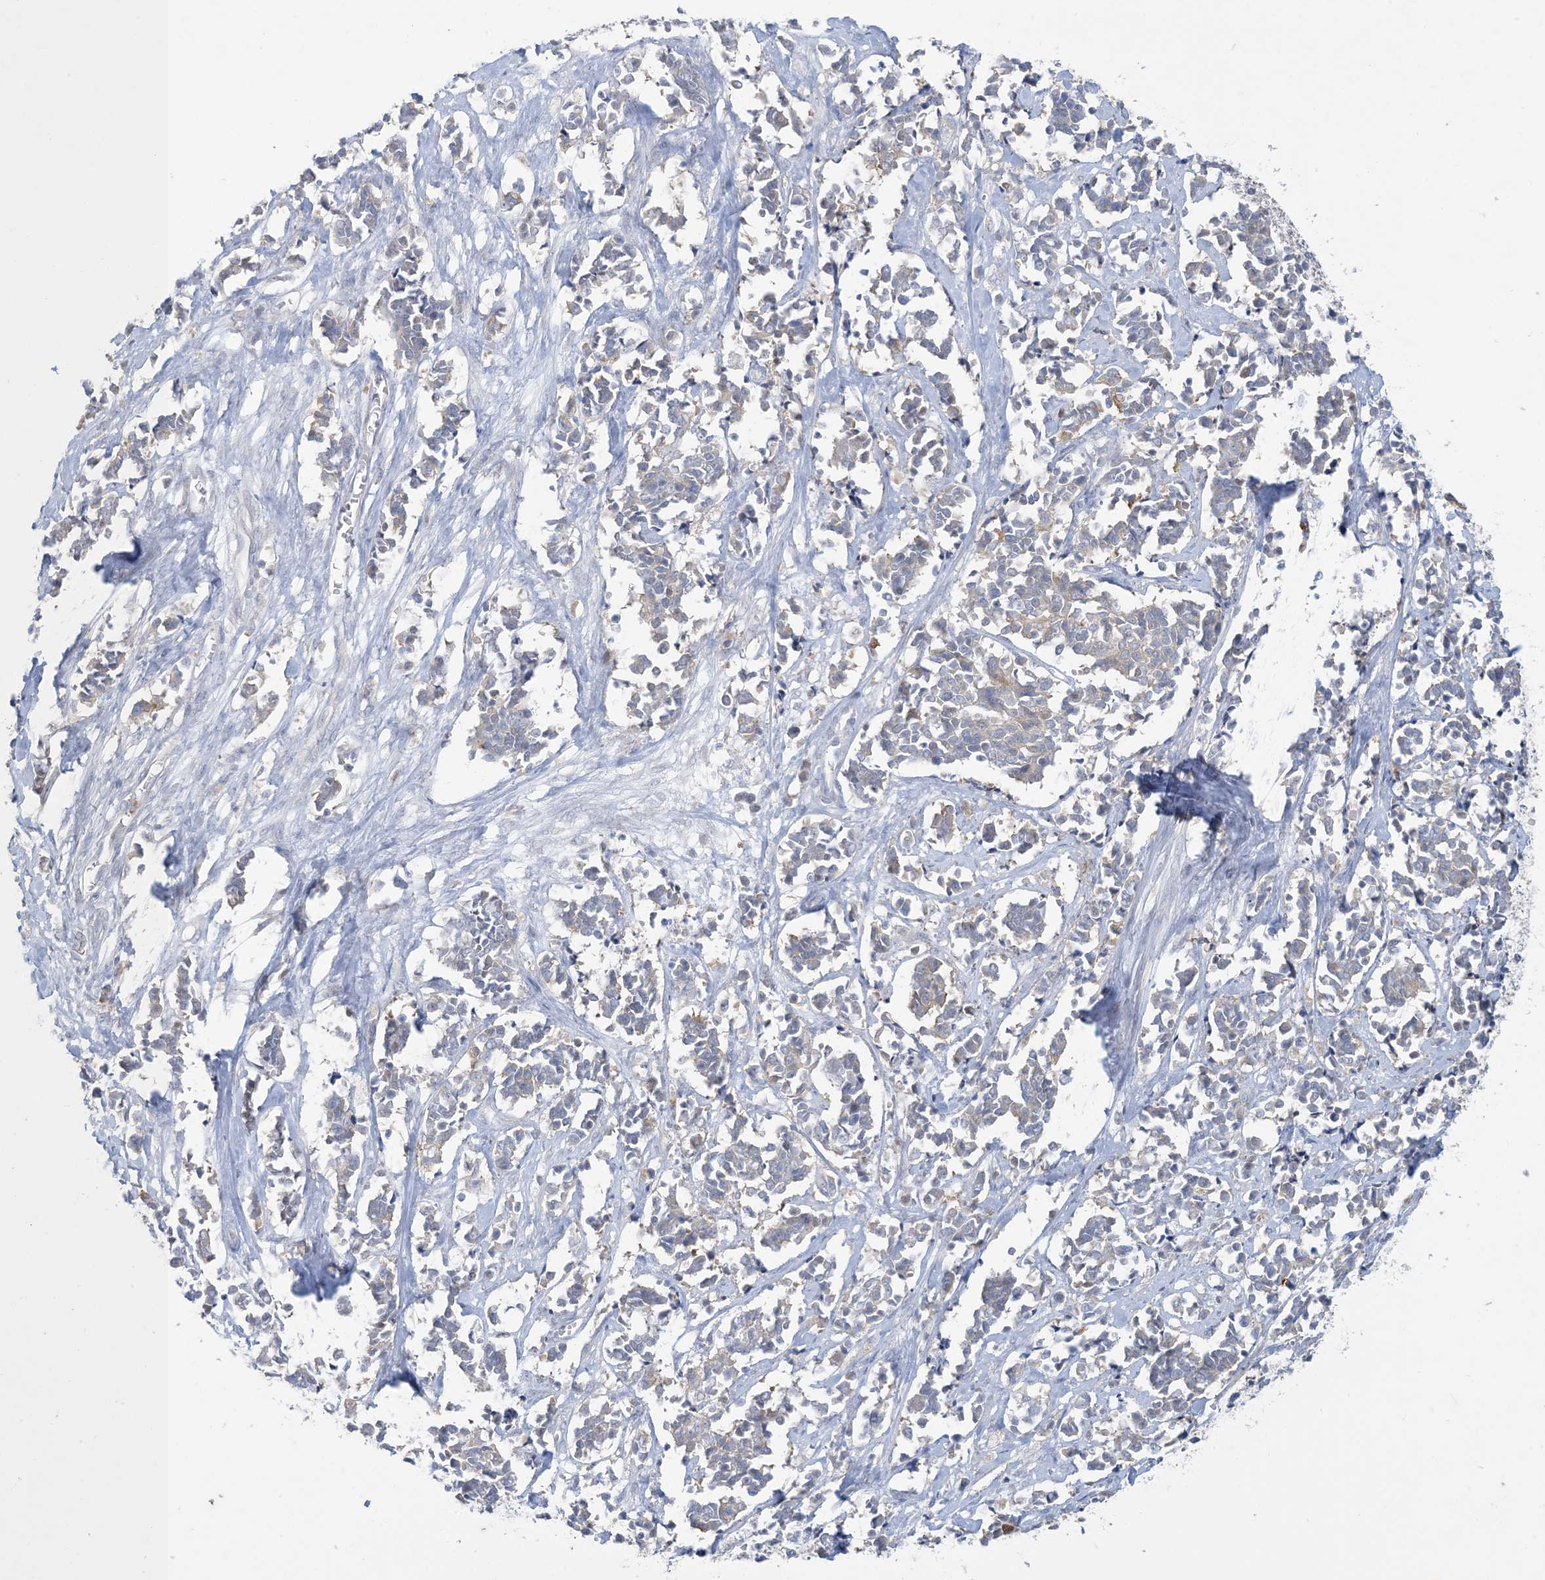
{"staining": {"intensity": "weak", "quantity": "<25%", "location": "cytoplasmic/membranous"}, "tissue": "cervical cancer", "cell_type": "Tumor cells", "image_type": "cancer", "snomed": [{"axis": "morphology", "description": "Squamous cell carcinoma, NOS"}, {"axis": "topography", "description": "Cervix"}], "caption": "A high-resolution micrograph shows immunohistochemistry (IHC) staining of squamous cell carcinoma (cervical), which exhibits no significant expression in tumor cells.", "gene": "KIF3A", "patient": {"sex": "female", "age": 35}}